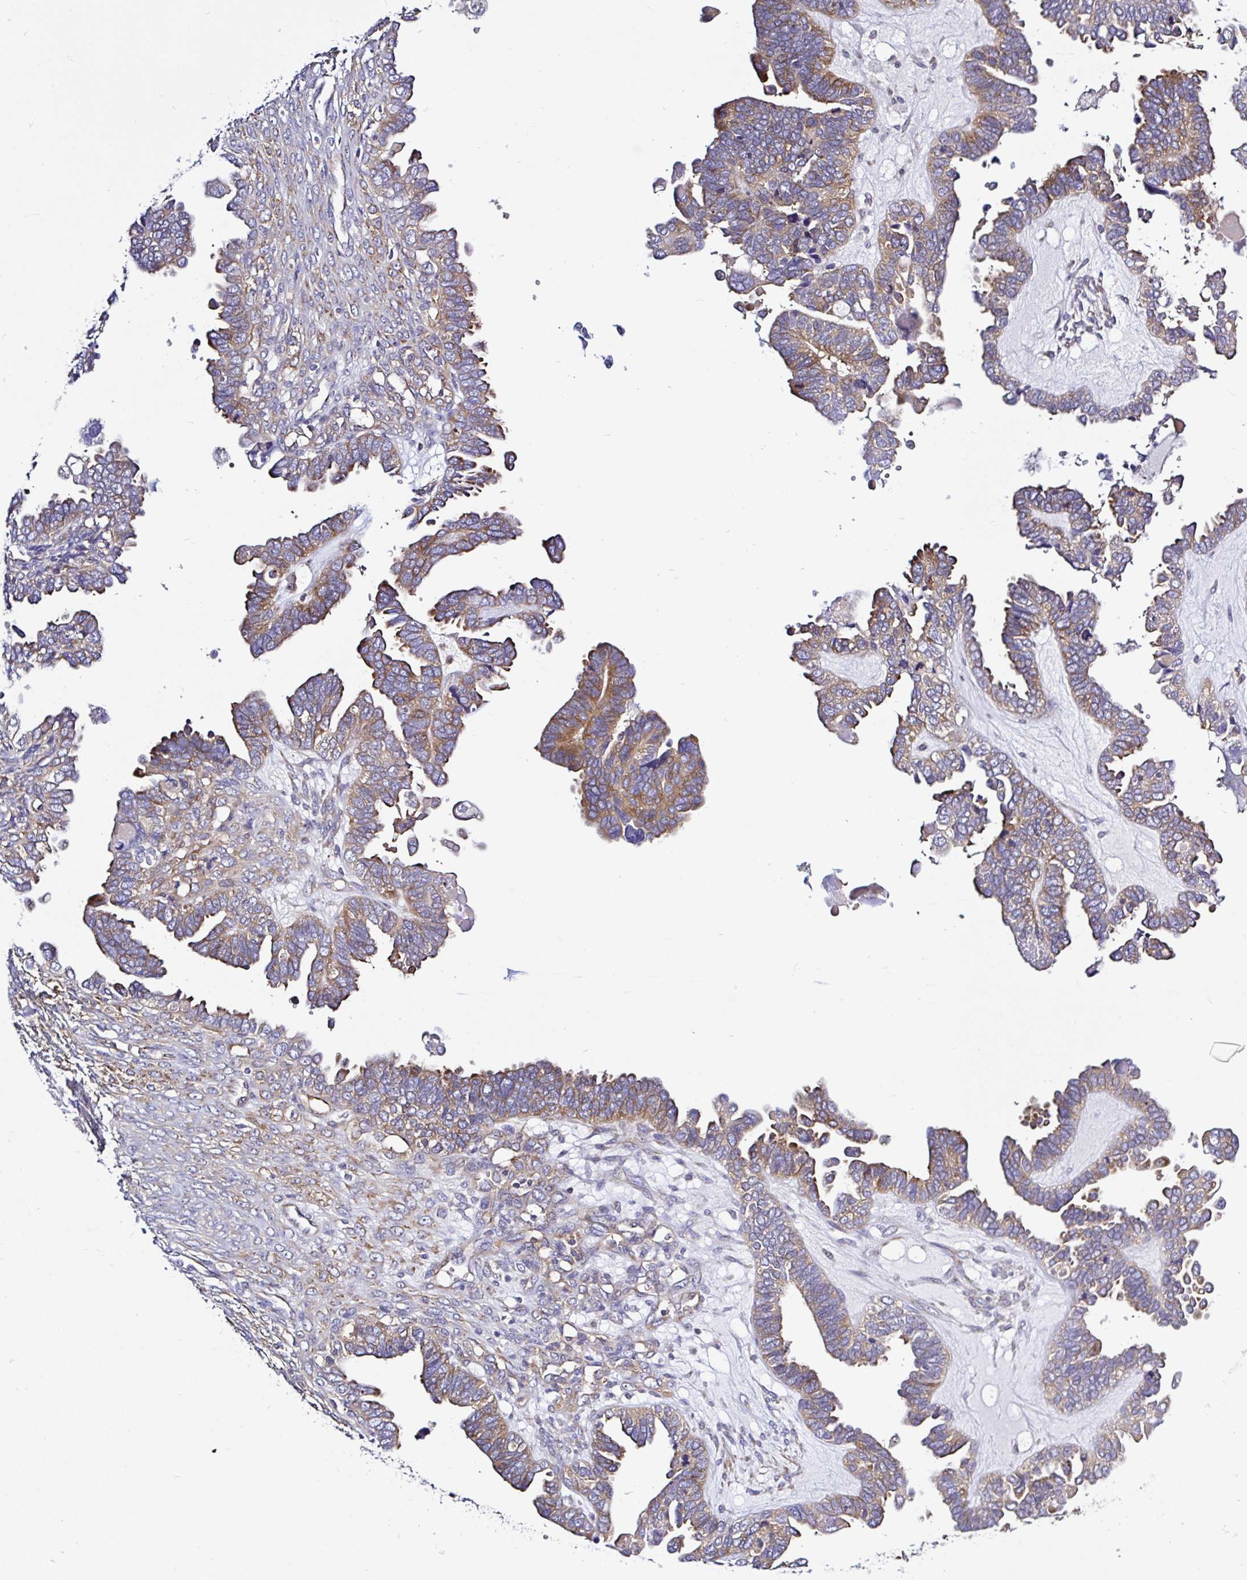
{"staining": {"intensity": "moderate", "quantity": "25%-75%", "location": "cytoplasmic/membranous"}, "tissue": "ovarian cancer", "cell_type": "Tumor cells", "image_type": "cancer", "snomed": [{"axis": "morphology", "description": "Cystadenocarcinoma, serous, NOS"}, {"axis": "topography", "description": "Ovary"}], "caption": "Tumor cells reveal medium levels of moderate cytoplasmic/membranous staining in approximately 25%-75% of cells in serous cystadenocarcinoma (ovarian). Ihc stains the protein of interest in brown and the nuclei are stained blue.", "gene": "LARS1", "patient": {"sex": "female", "age": 51}}